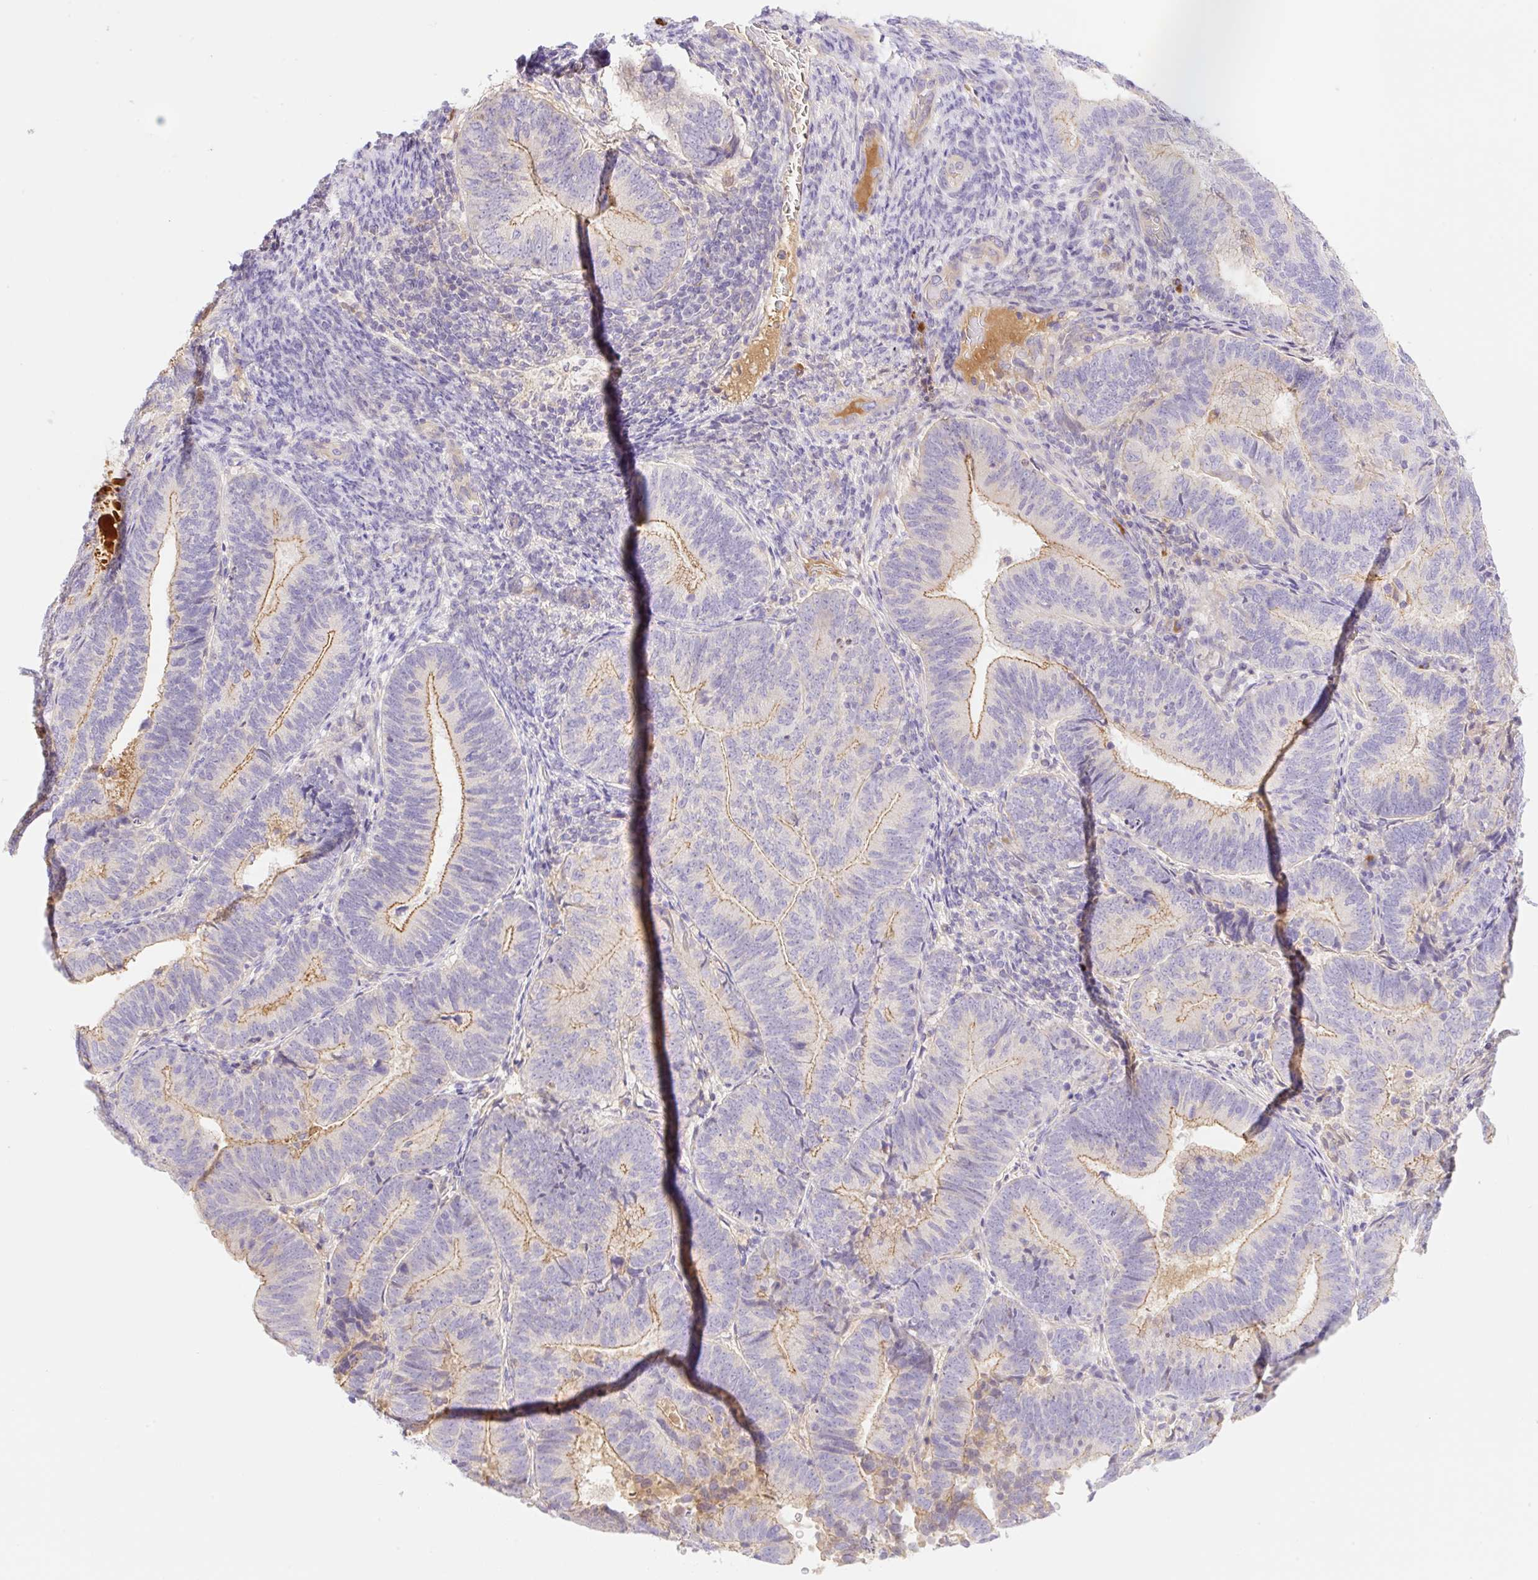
{"staining": {"intensity": "moderate", "quantity": "<25%", "location": "cytoplasmic/membranous"}, "tissue": "endometrial cancer", "cell_type": "Tumor cells", "image_type": "cancer", "snomed": [{"axis": "morphology", "description": "Adenocarcinoma, NOS"}, {"axis": "topography", "description": "Endometrium"}], "caption": "The micrograph exhibits a brown stain indicating the presence of a protein in the cytoplasmic/membranous of tumor cells in adenocarcinoma (endometrial). The staining is performed using DAB (3,3'-diaminobenzidine) brown chromogen to label protein expression. The nuclei are counter-stained blue using hematoxylin.", "gene": "DENND5A", "patient": {"sex": "female", "age": 70}}